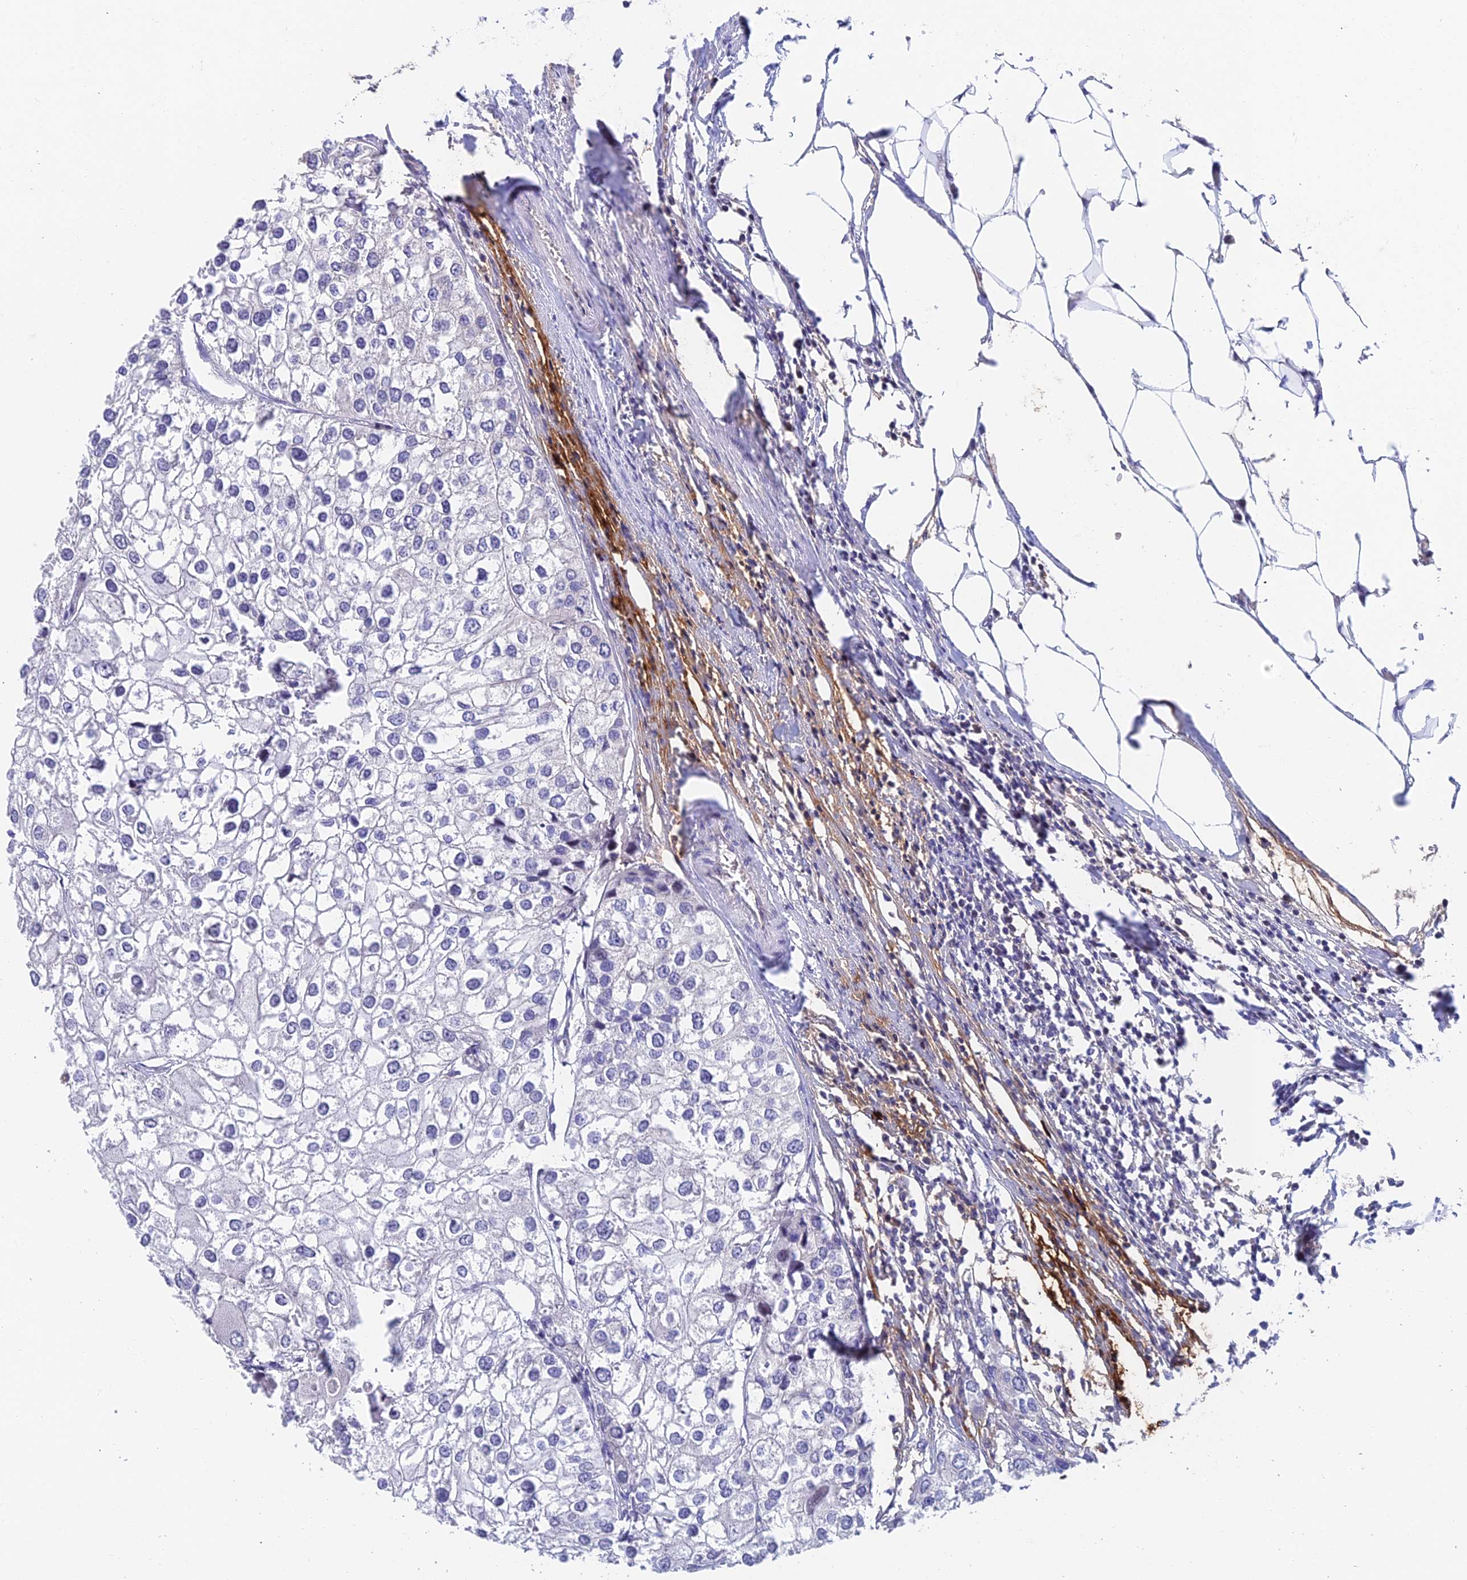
{"staining": {"intensity": "negative", "quantity": "none", "location": "none"}, "tissue": "urothelial cancer", "cell_type": "Tumor cells", "image_type": "cancer", "snomed": [{"axis": "morphology", "description": "Urothelial carcinoma, High grade"}, {"axis": "topography", "description": "Urinary bladder"}], "caption": "The micrograph exhibits no staining of tumor cells in urothelial carcinoma (high-grade).", "gene": "ADAMTS13", "patient": {"sex": "male", "age": 64}}